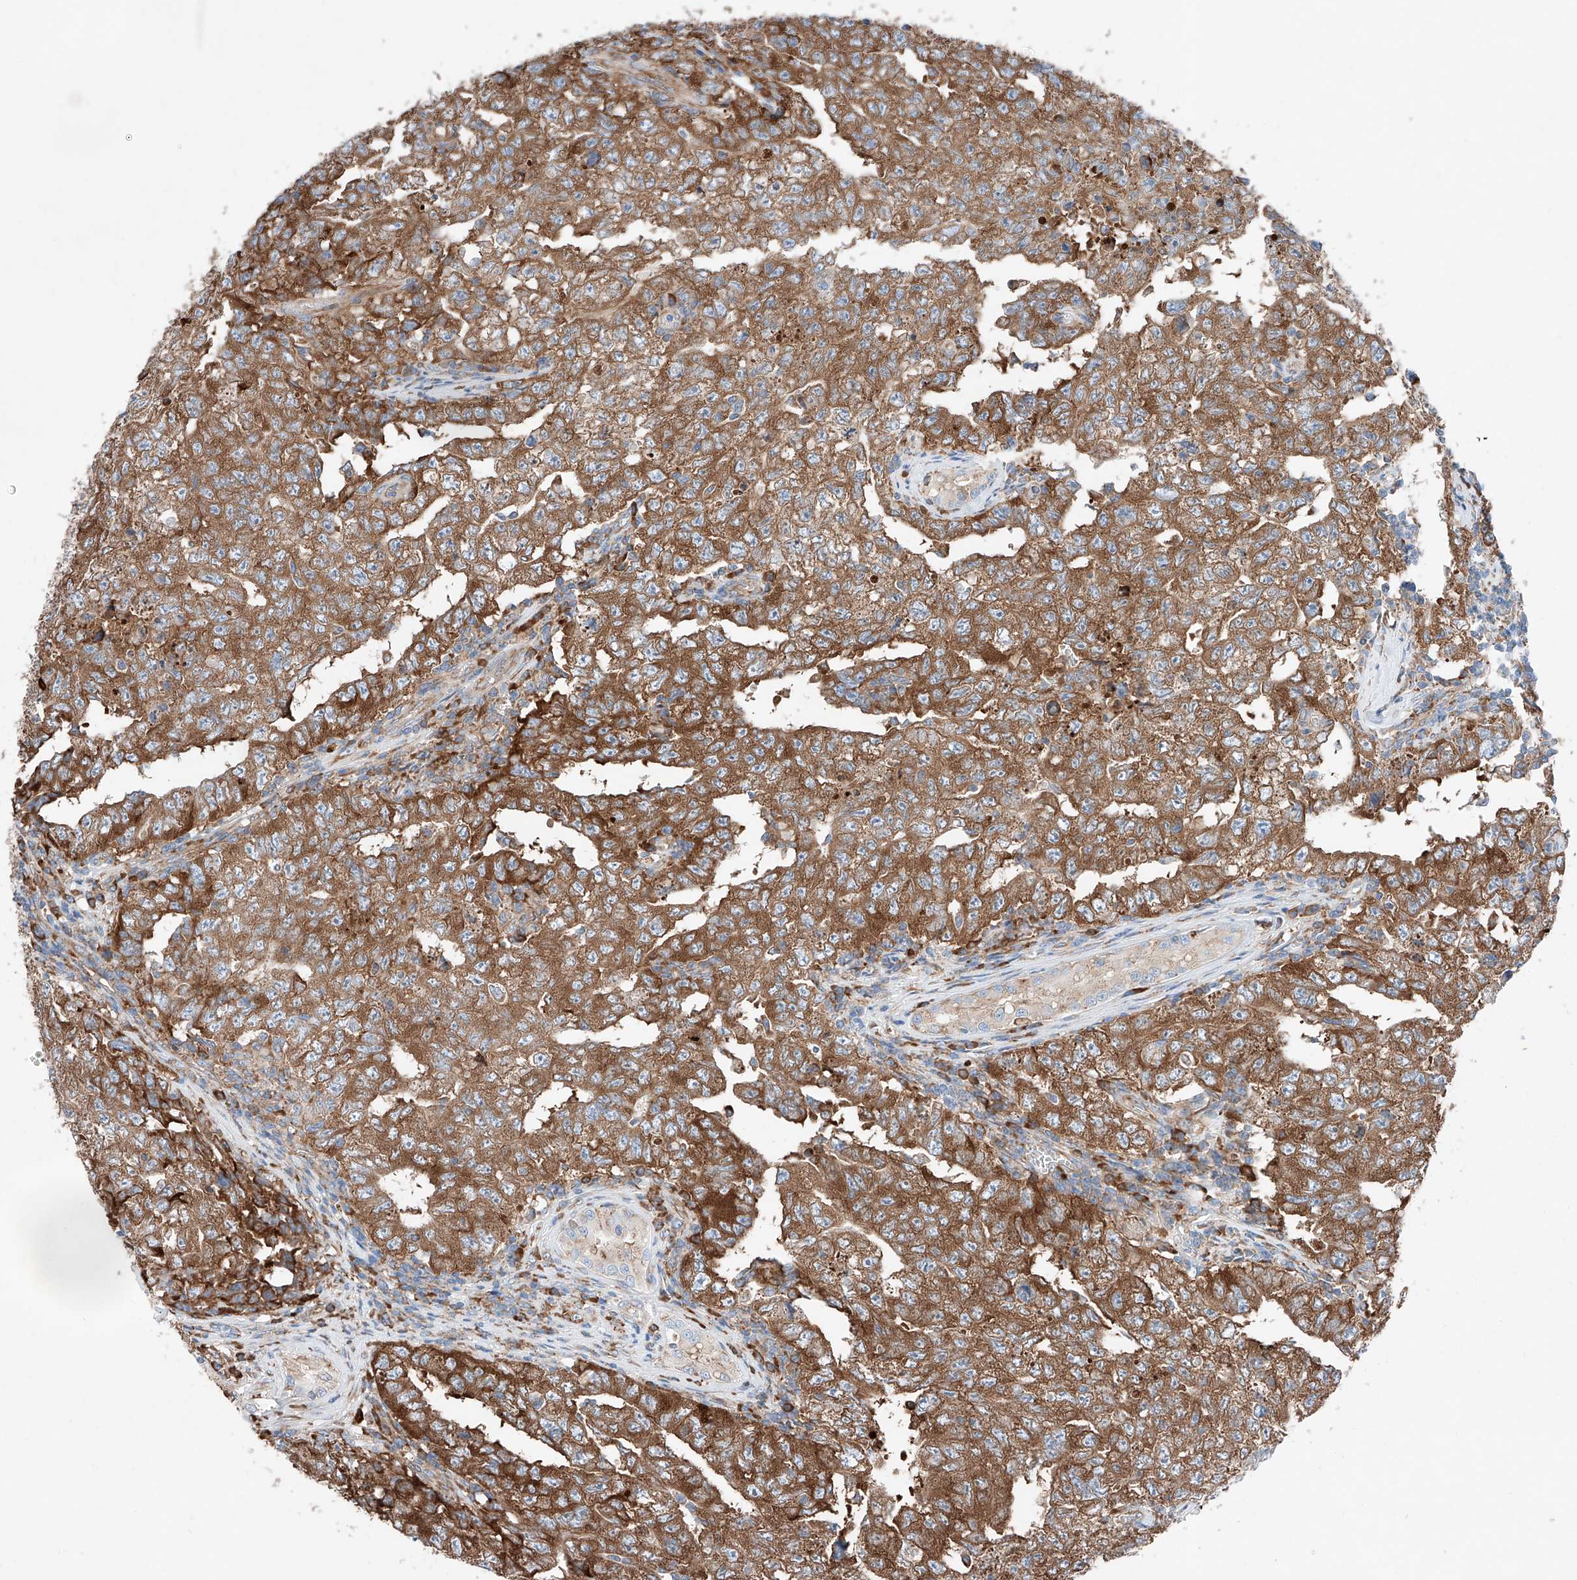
{"staining": {"intensity": "moderate", "quantity": ">75%", "location": "cytoplasmic/membranous"}, "tissue": "testis cancer", "cell_type": "Tumor cells", "image_type": "cancer", "snomed": [{"axis": "morphology", "description": "Carcinoma, Embryonal, NOS"}, {"axis": "topography", "description": "Testis"}], "caption": "DAB (3,3'-diaminobenzidine) immunohistochemical staining of testis cancer (embryonal carcinoma) shows moderate cytoplasmic/membranous protein staining in about >75% of tumor cells.", "gene": "CRELD1", "patient": {"sex": "male", "age": 26}}